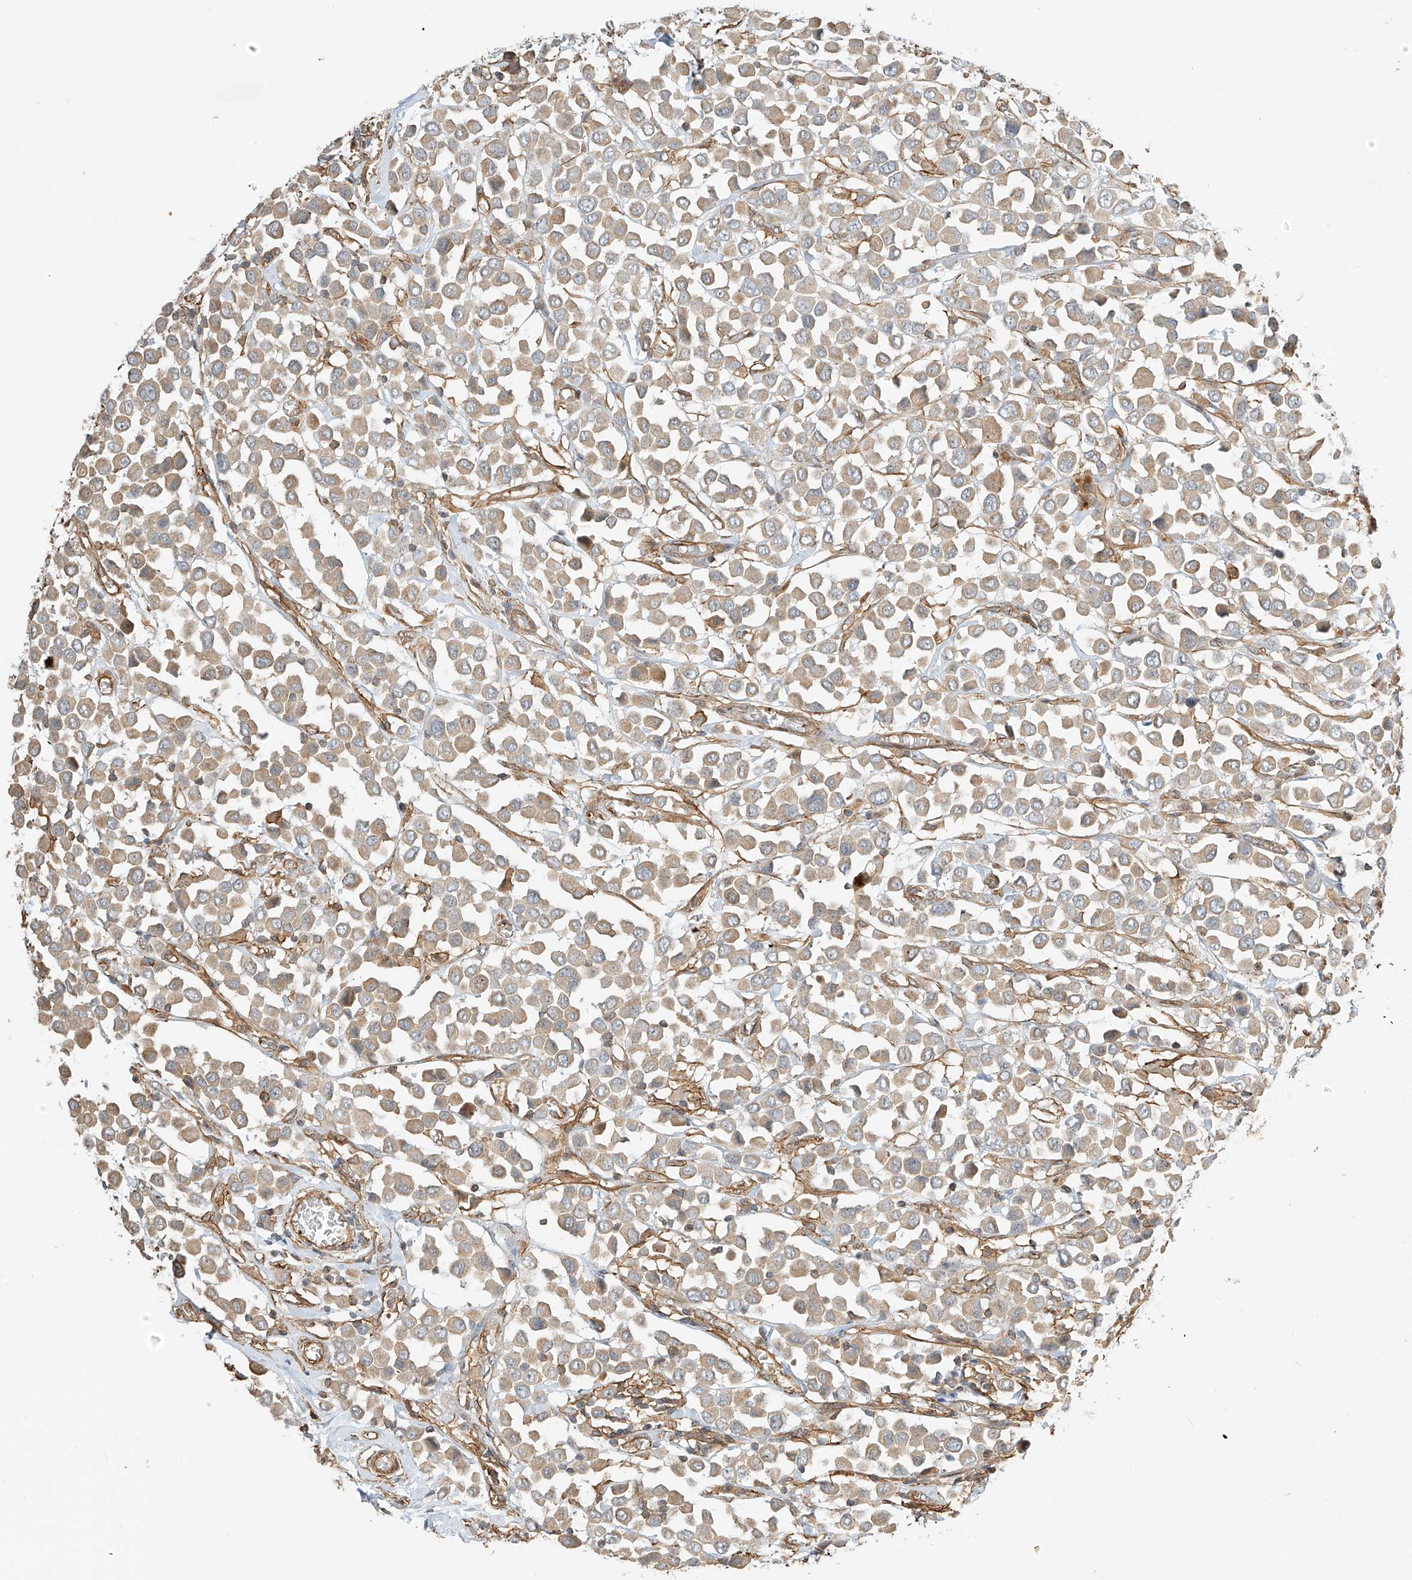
{"staining": {"intensity": "weak", "quantity": ">75%", "location": "cytoplasmic/membranous"}, "tissue": "breast cancer", "cell_type": "Tumor cells", "image_type": "cancer", "snomed": [{"axis": "morphology", "description": "Duct carcinoma"}, {"axis": "topography", "description": "Breast"}], "caption": "Breast intraductal carcinoma stained with immunohistochemistry (IHC) exhibits weak cytoplasmic/membranous expression in approximately >75% of tumor cells.", "gene": "CSMD3", "patient": {"sex": "female", "age": 61}}